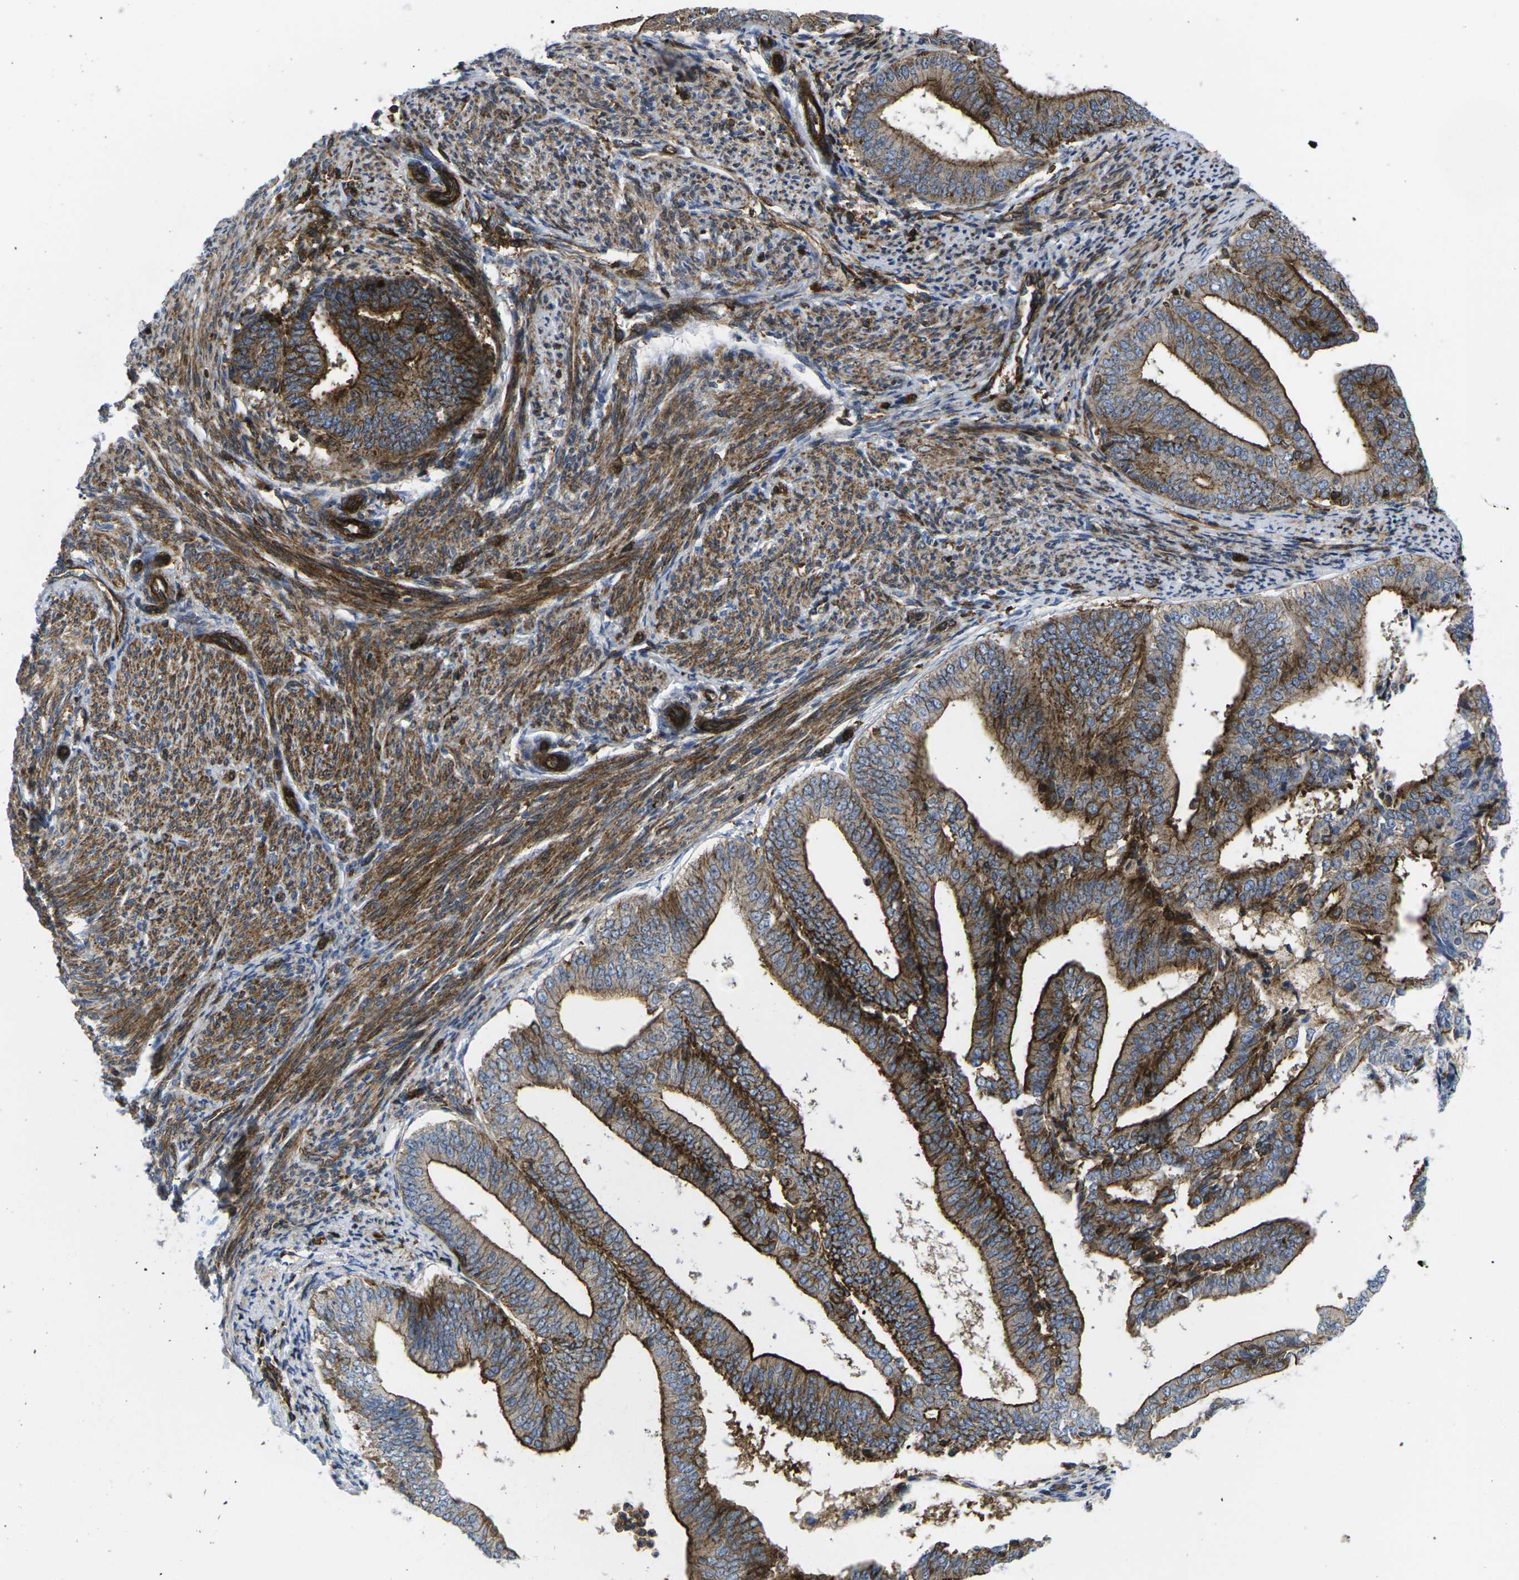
{"staining": {"intensity": "strong", "quantity": ">75%", "location": "cytoplasmic/membranous"}, "tissue": "endometrial cancer", "cell_type": "Tumor cells", "image_type": "cancer", "snomed": [{"axis": "morphology", "description": "Adenocarcinoma, NOS"}, {"axis": "topography", "description": "Endometrium"}], "caption": "A brown stain shows strong cytoplasmic/membranous staining of a protein in adenocarcinoma (endometrial) tumor cells. (DAB IHC with brightfield microscopy, high magnification).", "gene": "IQGAP1", "patient": {"sex": "female", "age": 63}}